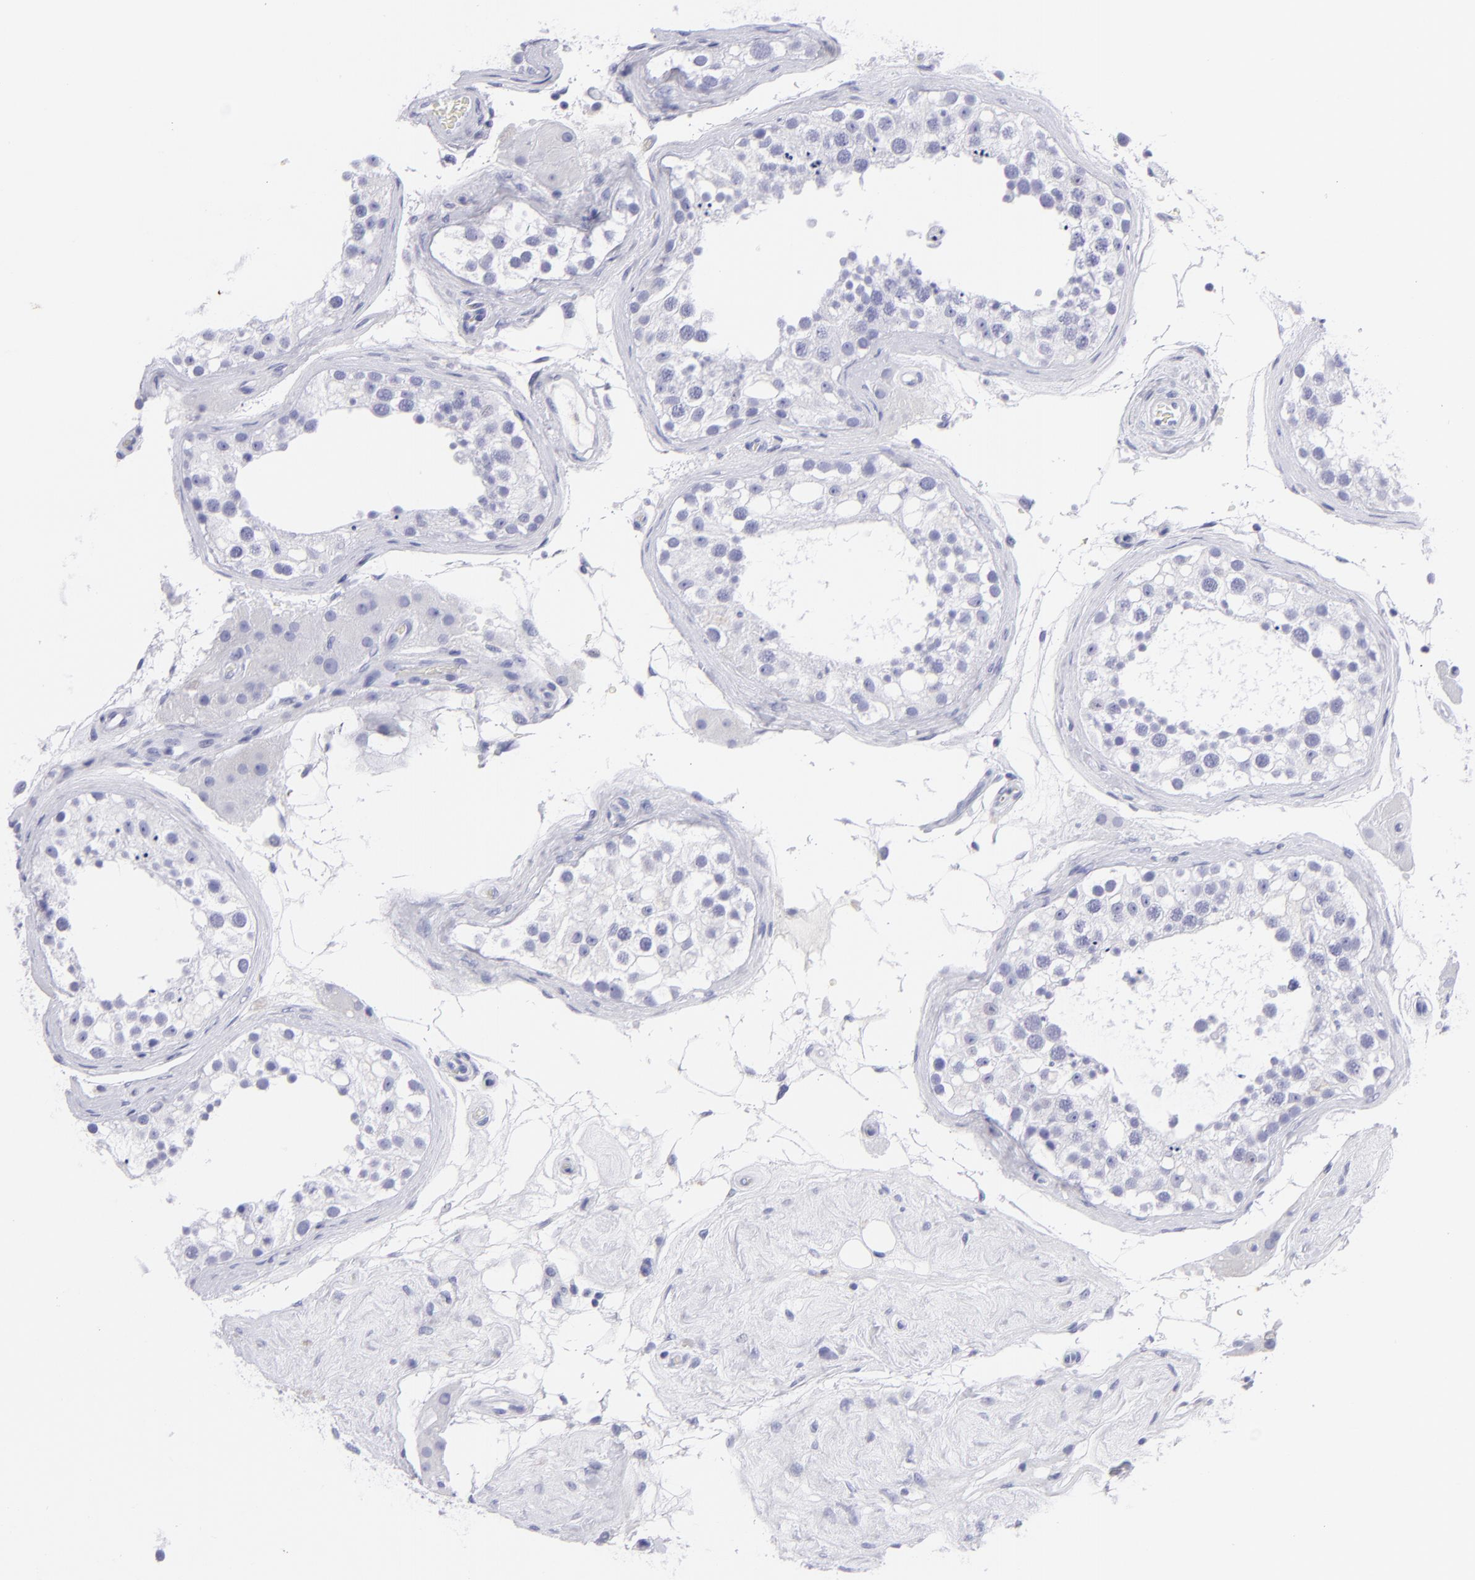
{"staining": {"intensity": "negative", "quantity": "none", "location": "none"}, "tissue": "testis", "cell_type": "Cells in seminiferous ducts", "image_type": "normal", "snomed": [{"axis": "morphology", "description": "Normal tissue, NOS"}, {"axis": "topography", "description": "Testis"}], "caption": "Immunohistochemistry (IHC) image of benign testis: human testis stained with DAB (3,3'-diaminobenzidine) demonstrates no significant protein expression in cells in seminiferous ducts. (DAB immunohistochemistry (IHC) visualized using brightfield microscopy, high magnification).", "gene": "PIP", "patient": {"sex": "male", "age": 68}}